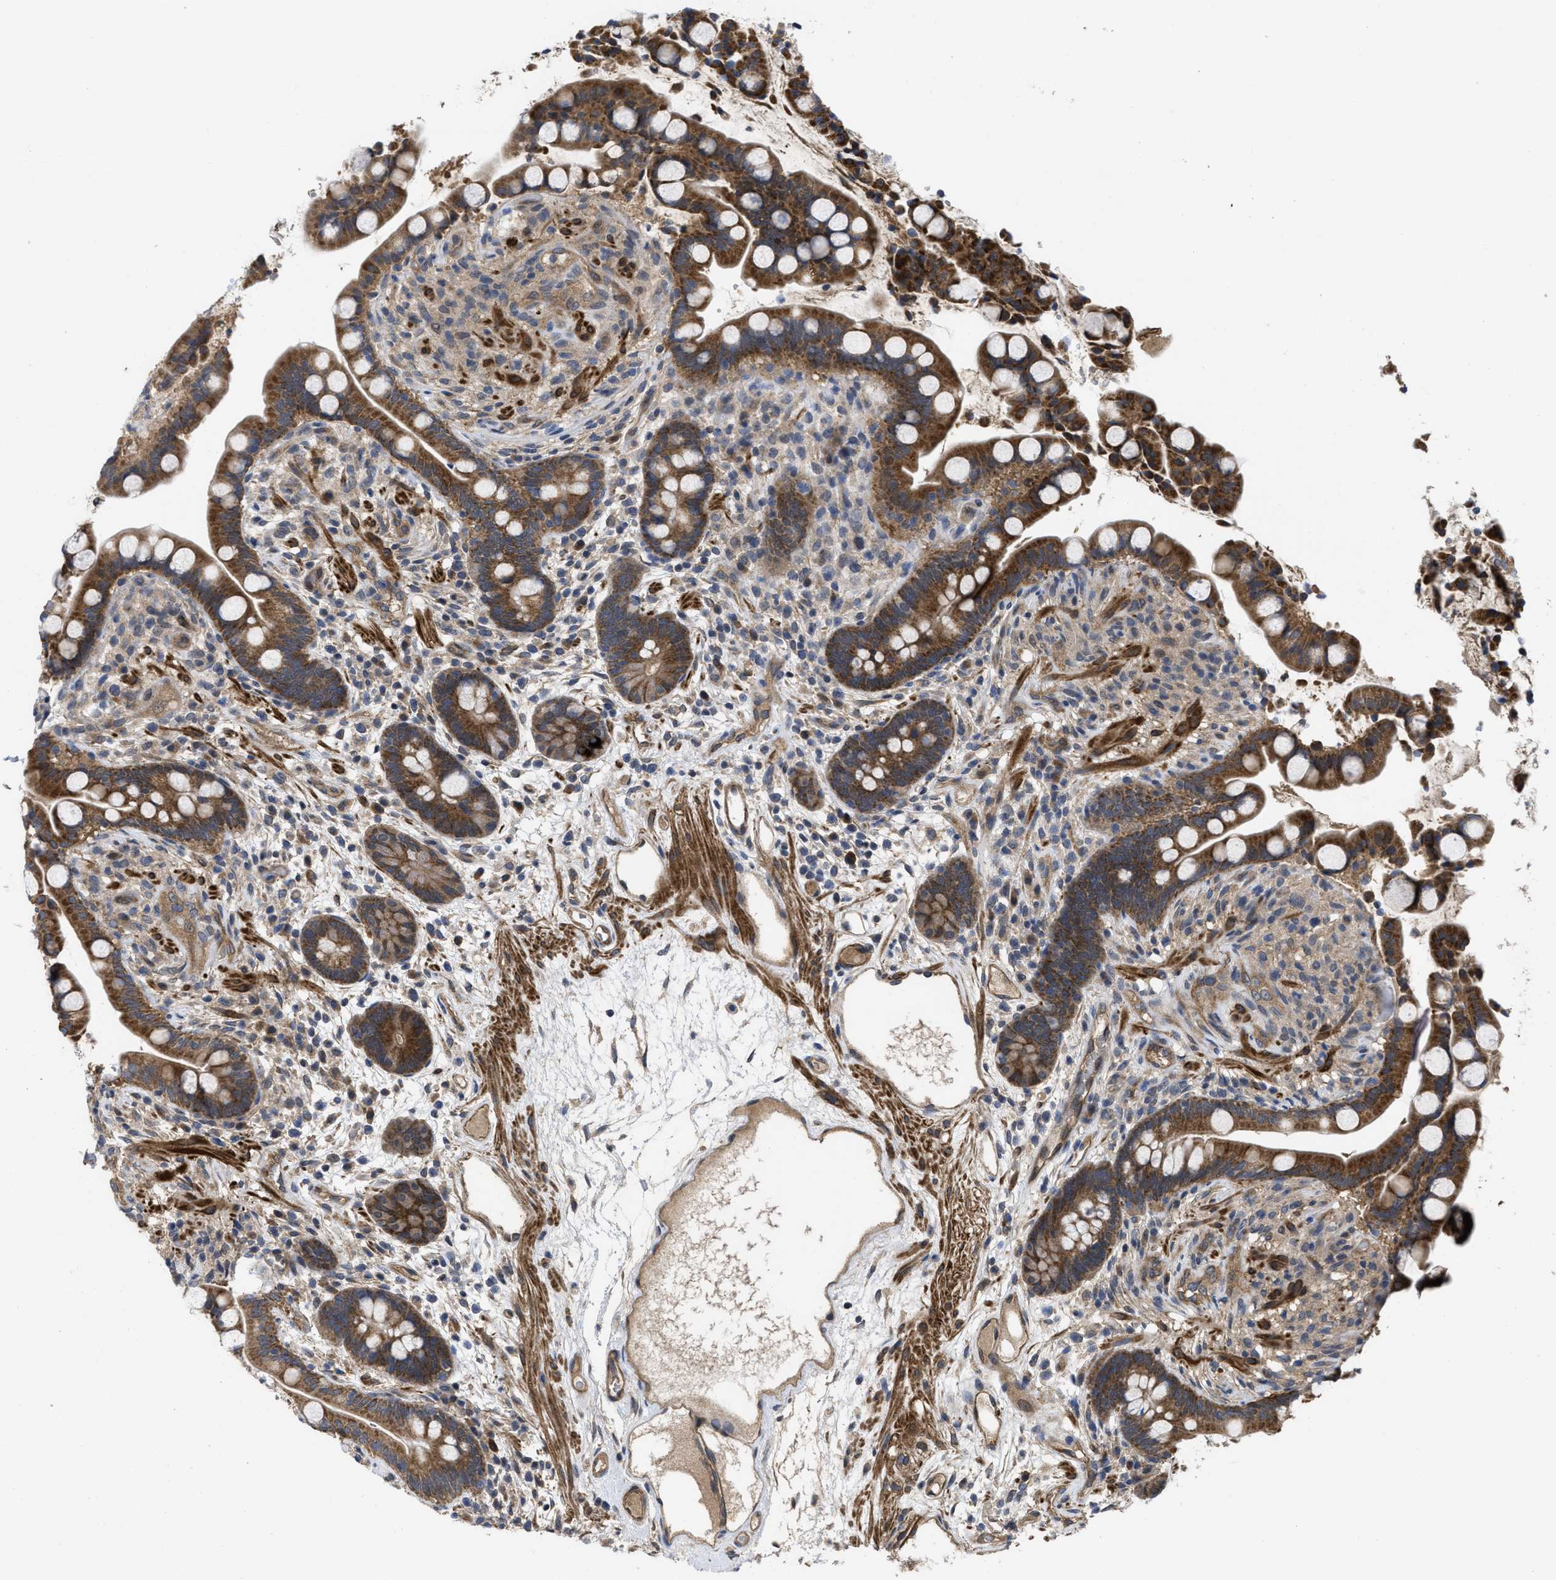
{"staining": {"intensity": "moderate", "quantity": ">75%", "location": "cytoplasmic/membranous"}, "tissue": "colon", "cell_type": "Endothelial cells", "image_type": "normal", "snomed": [{"axis": "morphology", "description": "Normal tissue, NOS"}, {"axis": "topography", "description": "Colon"}], "caption": "This is a photomicrograph of immunohistochemistry staining of unremarkable colon, which shows moderate expression in the cytoplasmic/membranous of endothelial cells.", "gene": "FZD6", "patient": {"sex": "male", "age": 73}}